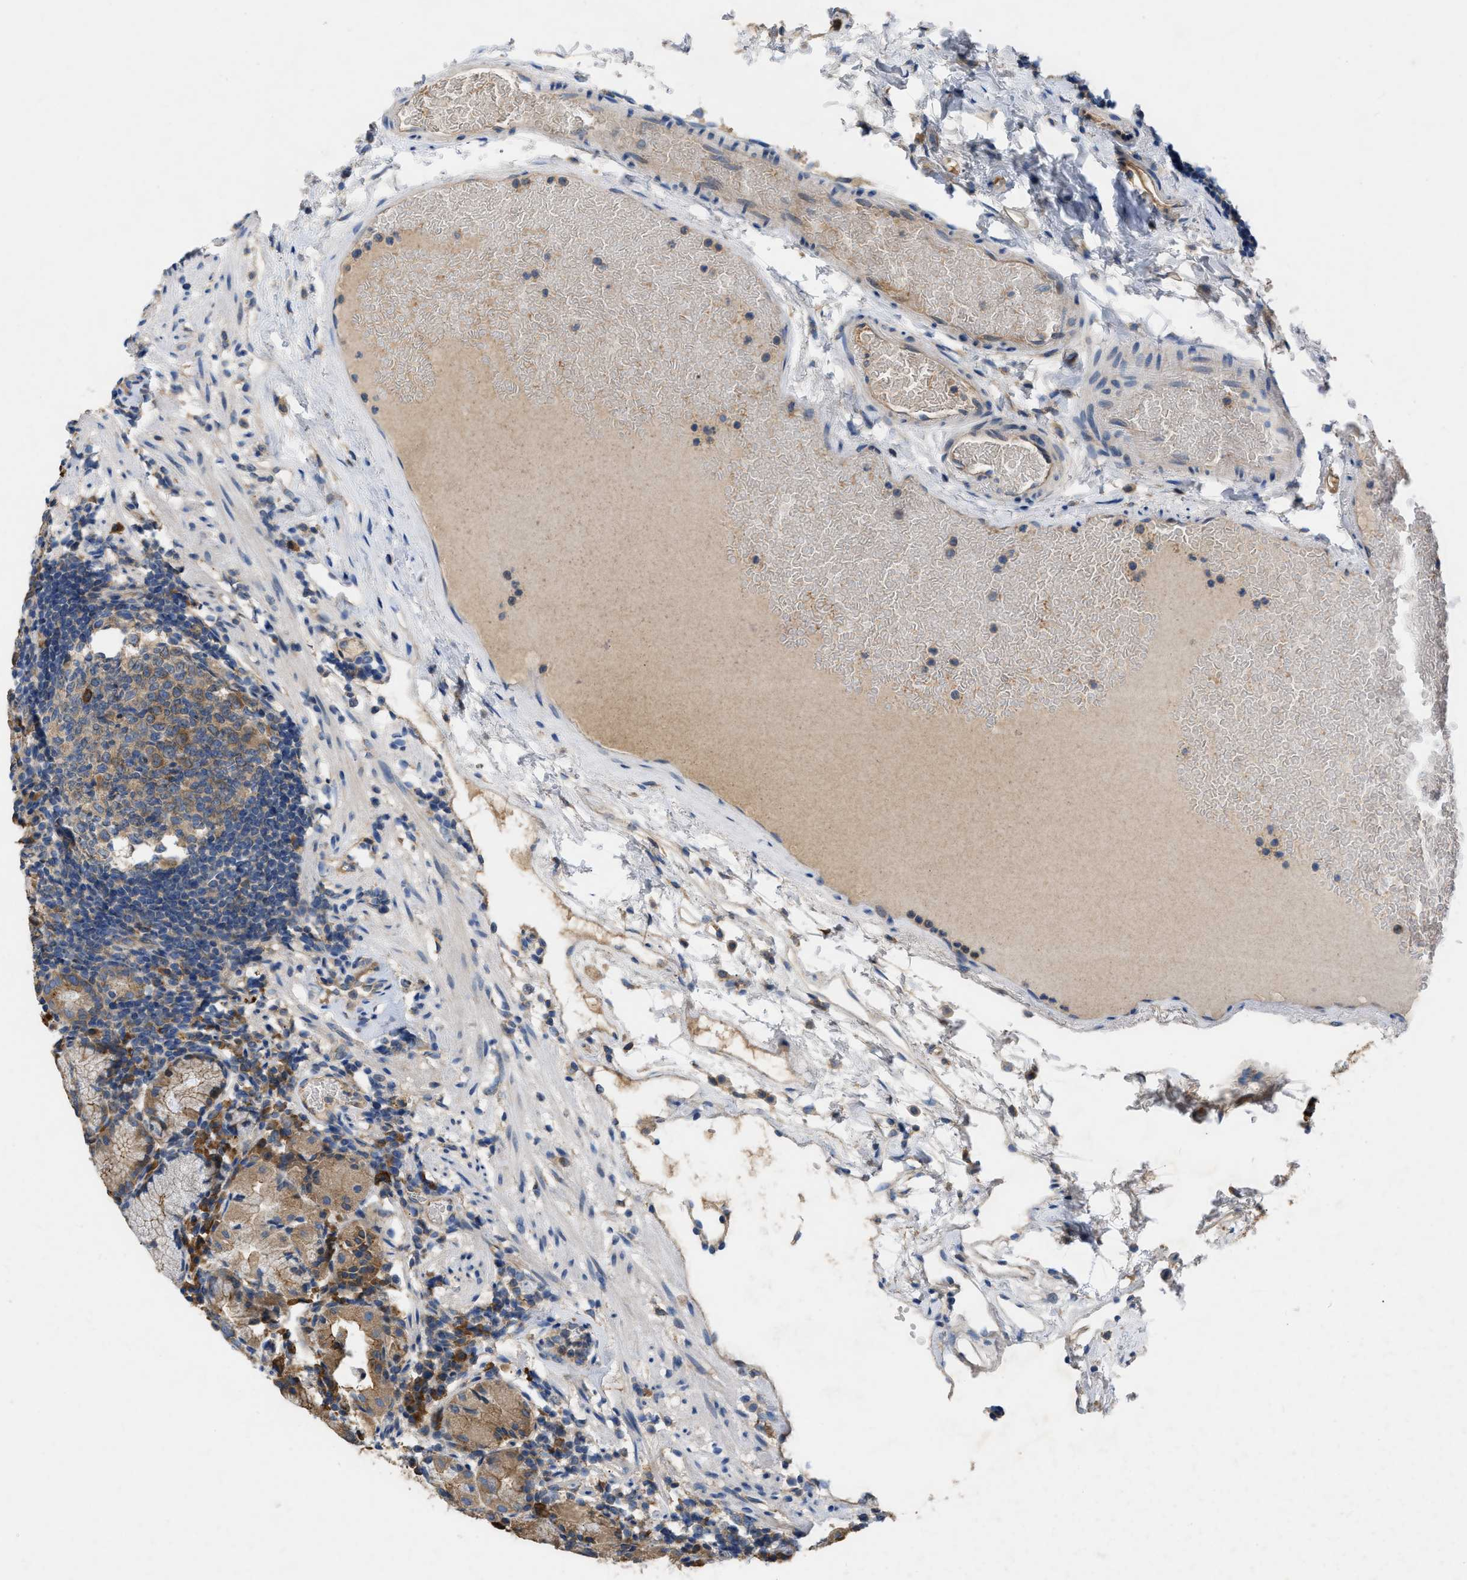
{"staining": {"intensity": "moderate", "quantity": ">75%", "location": "cytoplasmic/membranous"}, "tissue": "stomach", "cell_type": "Glandular cells", "image_type": "normal", "snomed": [{"axis": "morphology", "description": "Normal tissue, NOS"}, {"axis": "topography", "description": "Stomach"}, {"axis": "topography", "description": "Stomach, lower"}], "caption": "Immunohistochemical staining of normal stomach shows medium levels of moderate cytoplasmic/membranous positivity in approximately >75% of glandular cells. The staining was performed using DAB to visualize the protein expression in brown, while the nuclei were stained in blue with hematoxylin (Magnification: 20x).", "gene": "TMEM131", "patient": {"sex": "female", "age": 75}}